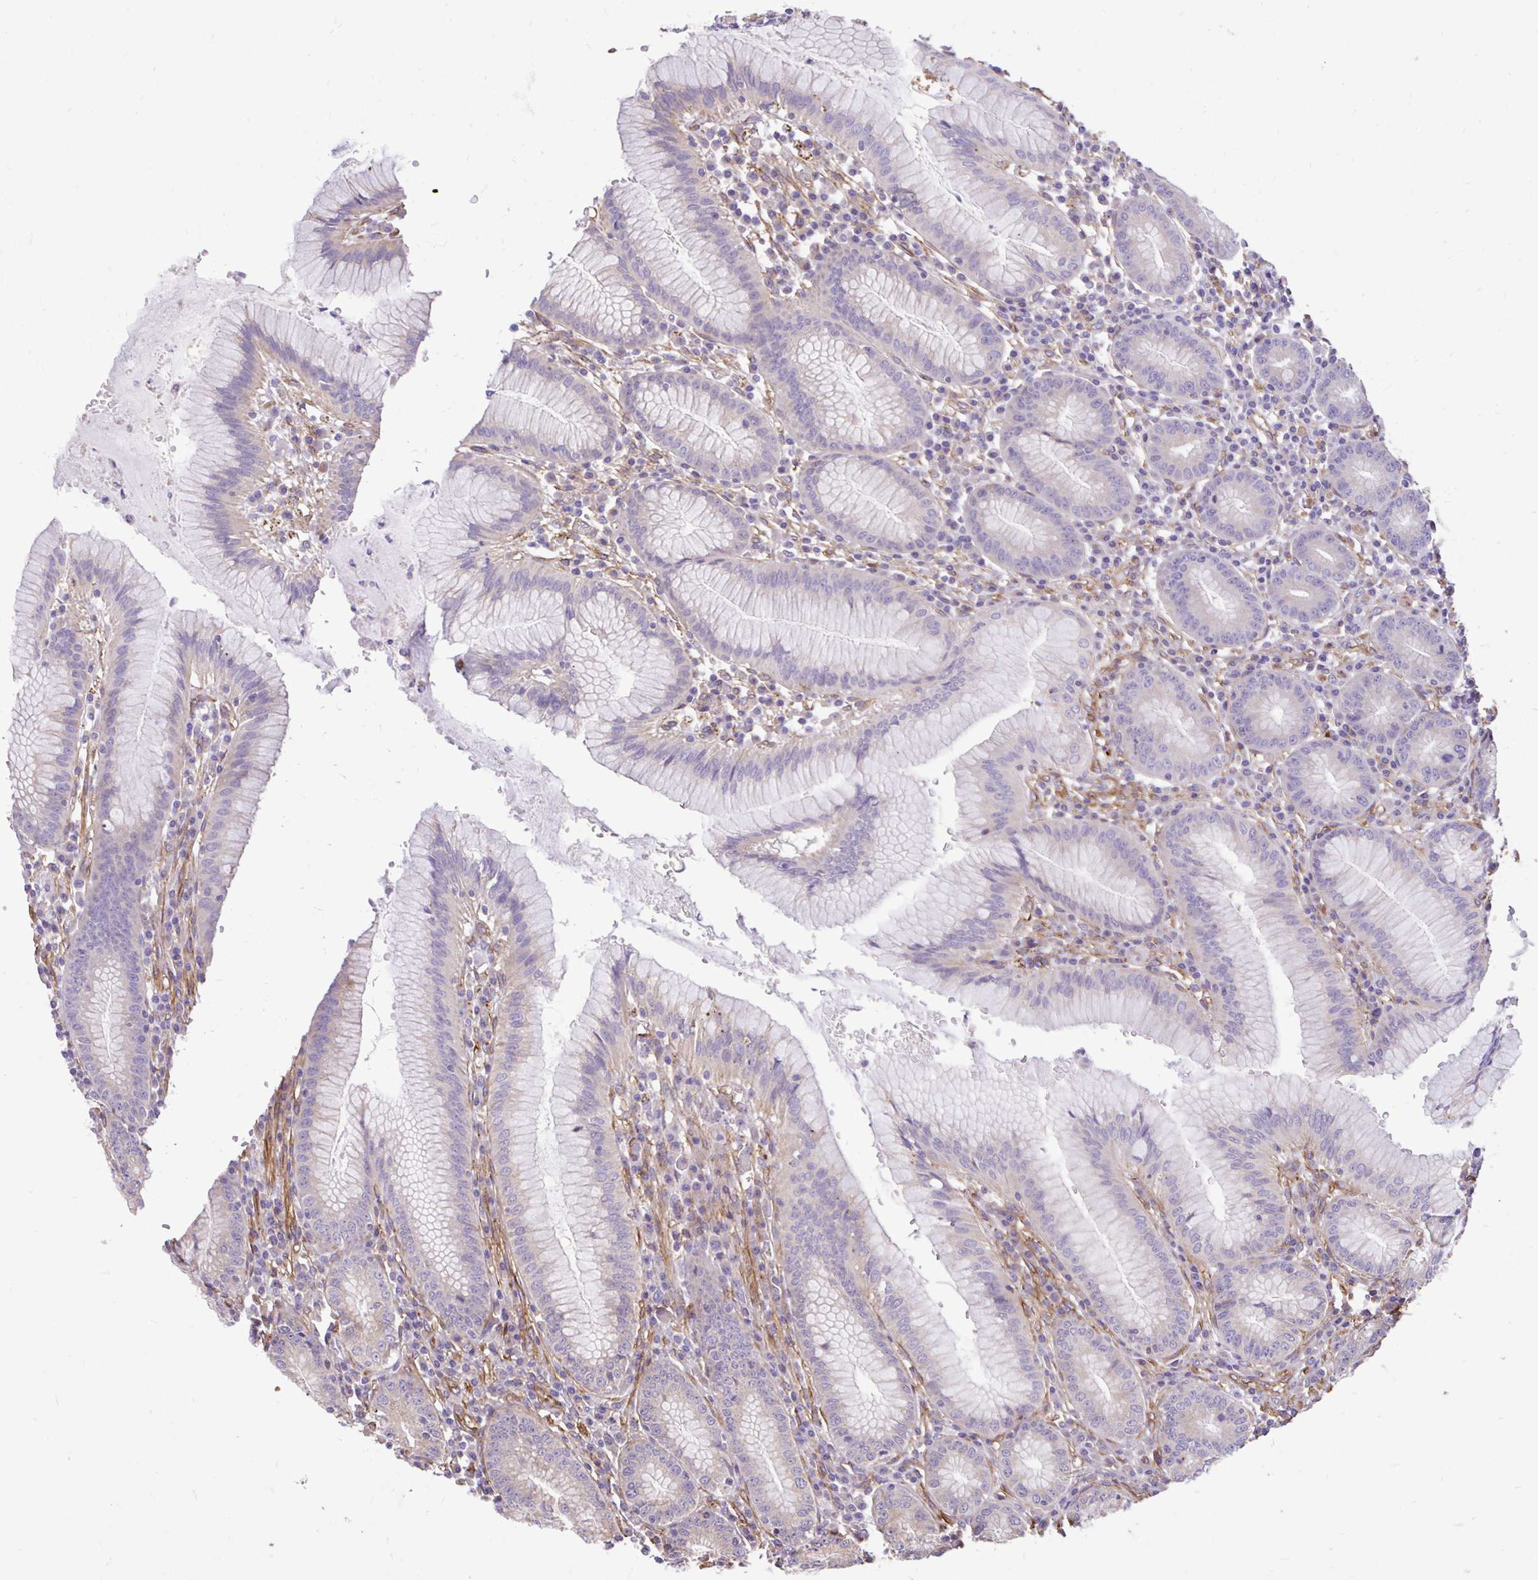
{"staining": {"intensity": "moderate", "quantity": "<25%", "location": "cytoplasmic/membranous"}, "tissue": "stomach", "cell_type": "Glandular cells", "image_type": "normal", "snomed": [{"axis": "morphology", "description": "Normal tissue, NOS"}, {"axis": "topography", "description": "Stomach"}], "caption": "Brown immunohistochemical staining in normal human stomach reveals moderate cytoplasmic/membranous expression in approximately <25% of glandular cells. (brown staining indicates protein expression, while blue staining denotes nuclei).", "gene": "PTPRK", "patient": {"sex": "male", "age": 55}}